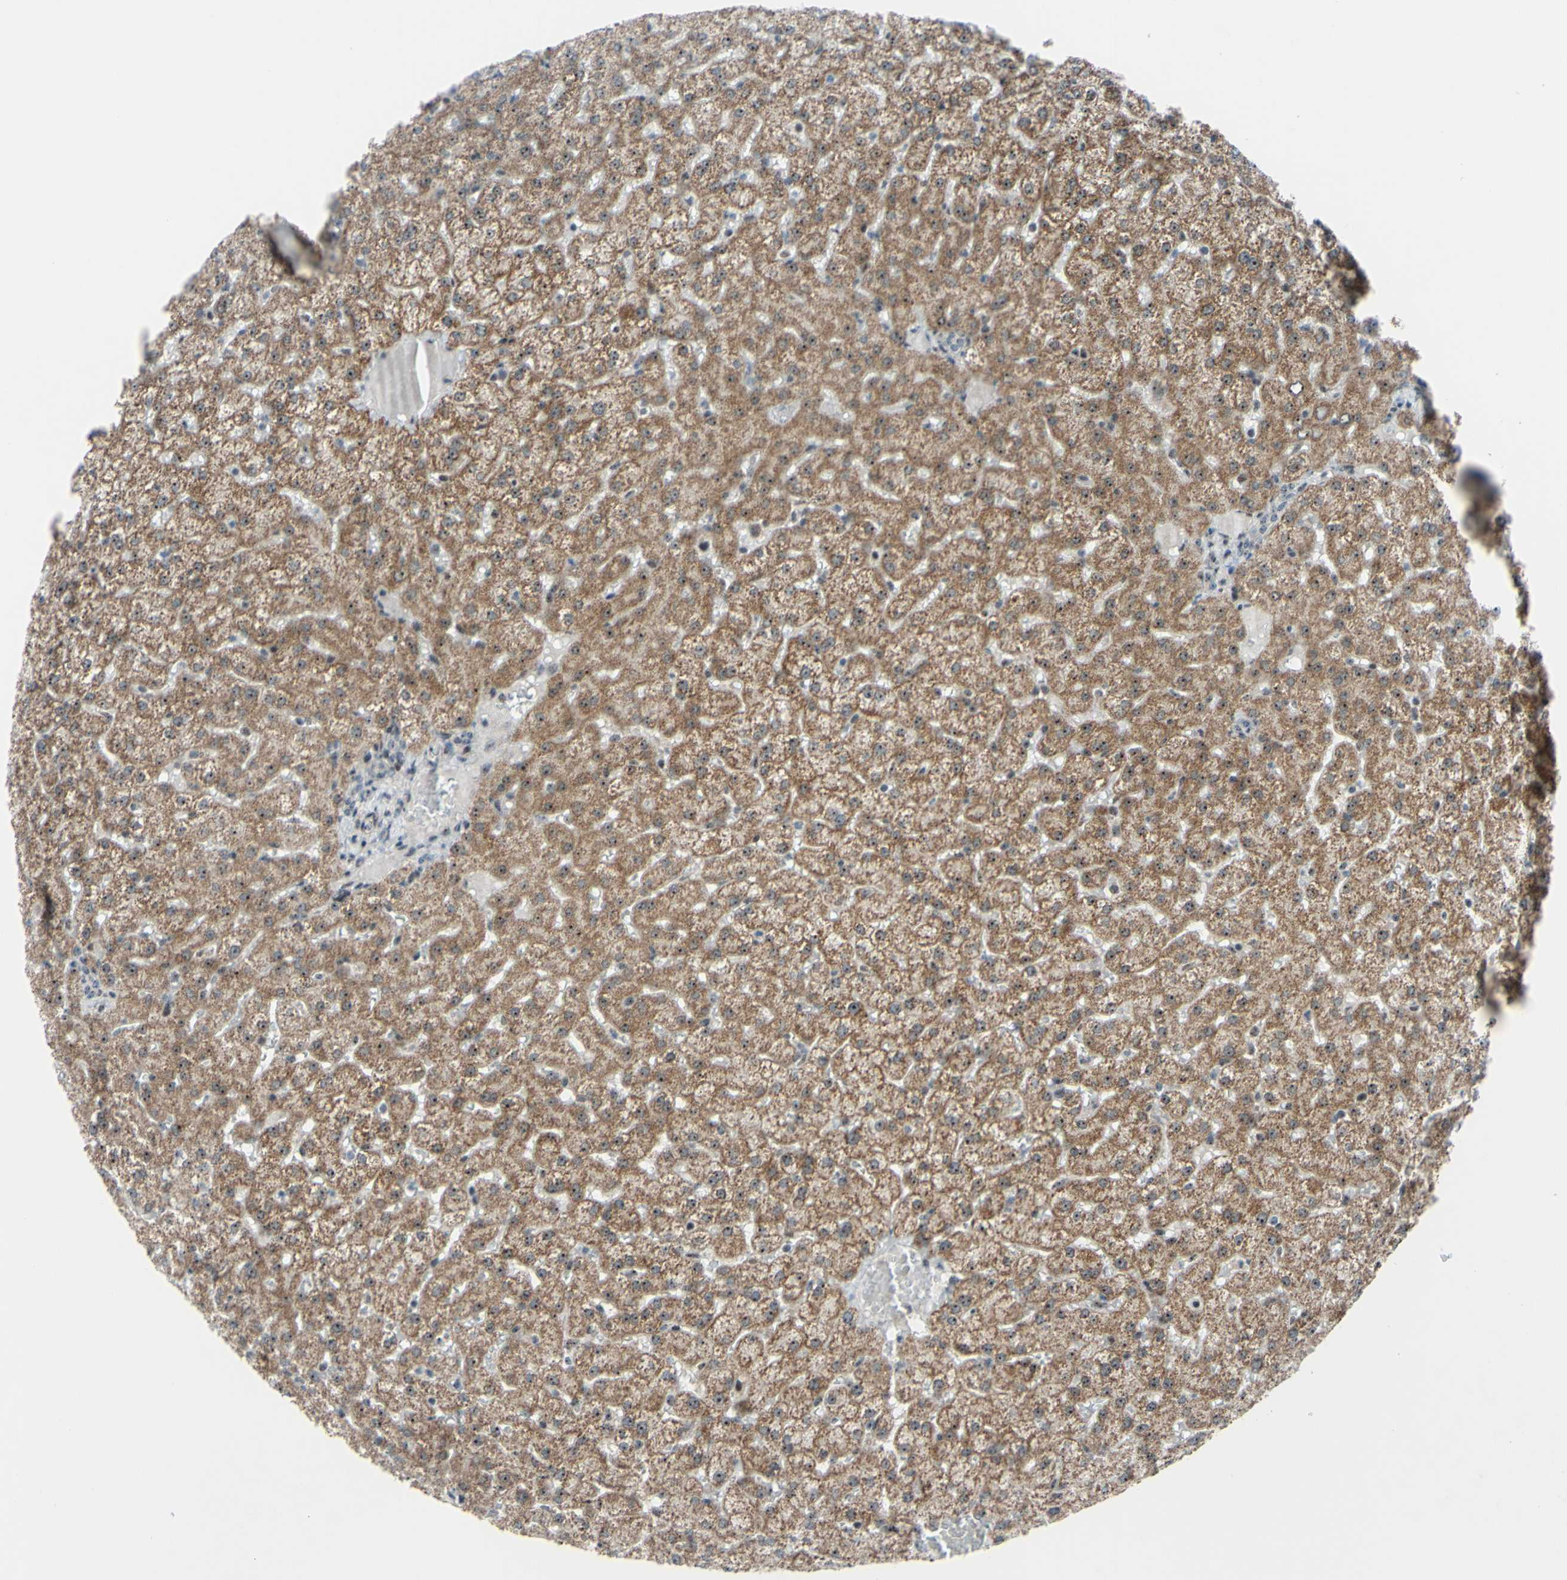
{"staining": {"intensity": "weak", "quantity": "25%-75%", "location": "nuclear"}, "tissue": "liver", "cell_type": "Cholangiocytes", "image_type": "normal", "snomed": [{"axis": "morphology", "description": "Normal tissue, NOS"}, {"axis": "topography", "description": "Liver"}], "caption": "Cholangiocytes reveal low levels of weak nuclear positivity in about 25%-75% of cells in normal human liver. The staining was performed using DAB, with brown indicating positive protein expression. Nuclei are stained blue with hematoxylin.", "gene": "POLR1A", "patient": {"sex": "female", "age": 32}}